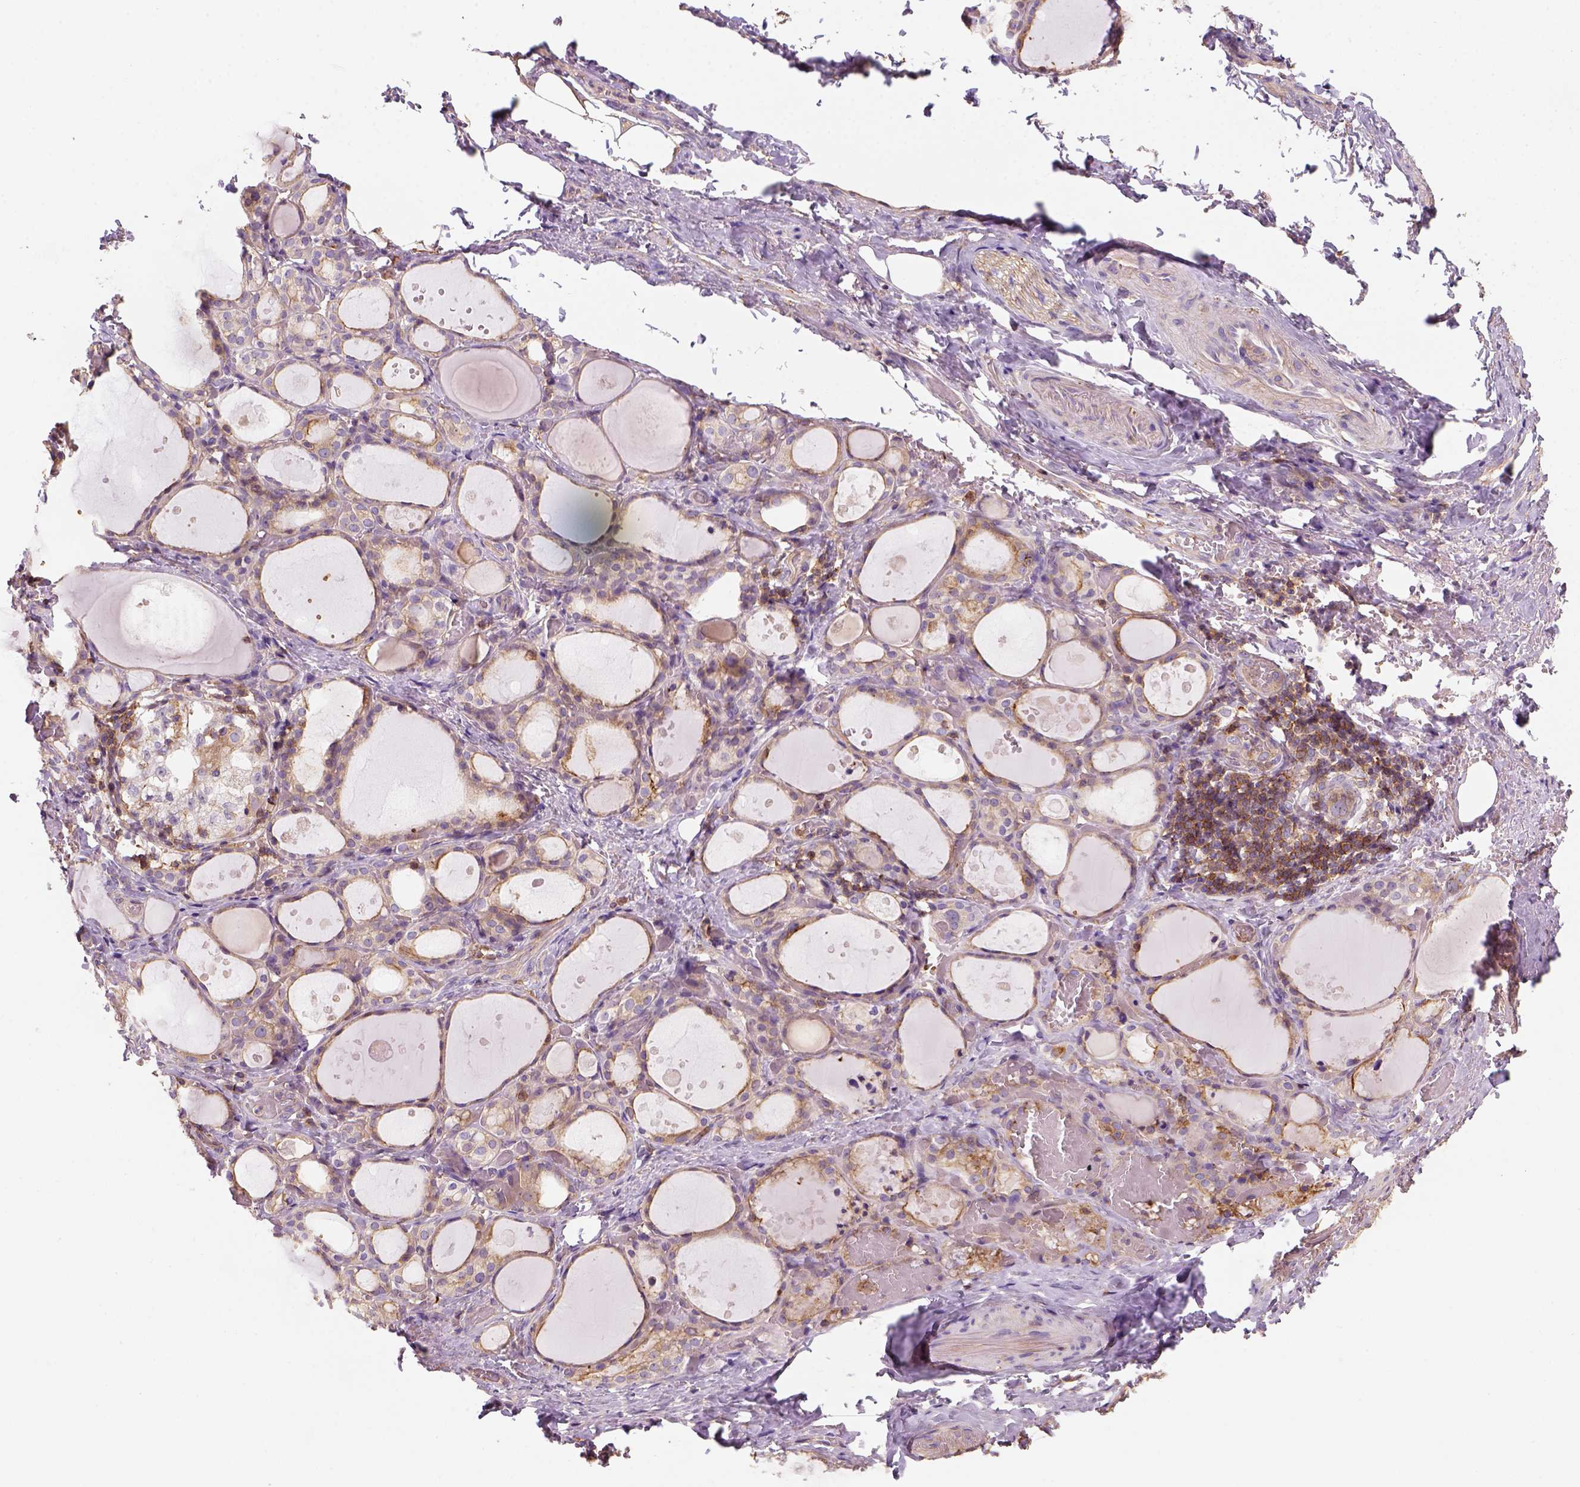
{"staining": {"intensity": "moderate", "quantity": ">75%", "location": "cytoplasmic/membranous"}, "tissue": "thyroid gland", "cell_type": "Glandular cells", "image_type": "normal", "snomed": [{"axis": "morphology", "description": "Normal tissue, NOS"}, {"axis": "topography", "description": "Thyroid gland"}], "caption": "The immunohistochemical stain shows moderate cytoplasmic/membranous expression in glandular cells of unremarkable thyroid gland. The protein of interest is stained brown, and the nuclei are stained in blue (DAB (3,3'-diaminobenzidine) IHC with brightfield microscopy, high magnification).", "gene": "GPRC5D", "patient": {"sex": "male", "age": 68}}